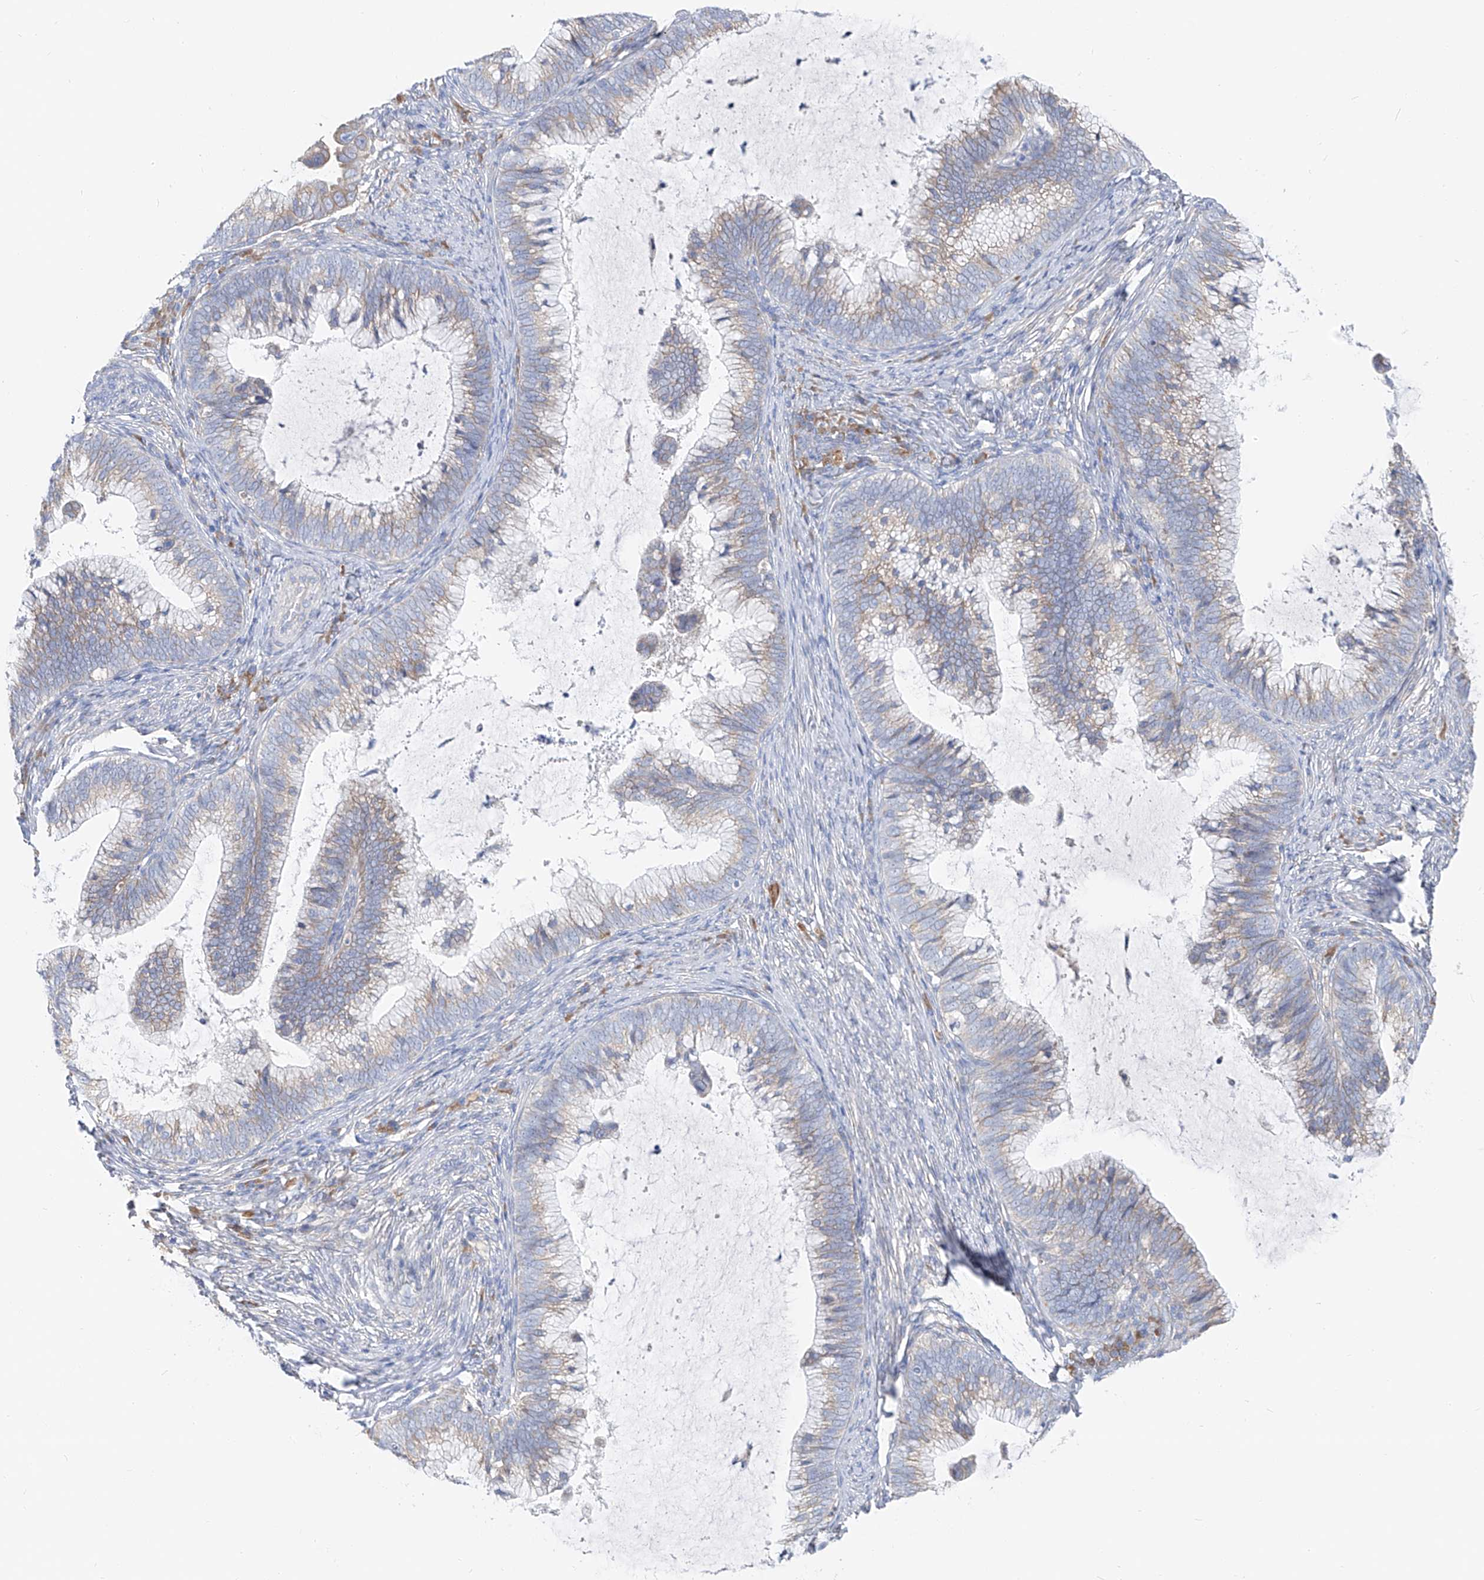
{"staining": {"intensity": "weak", "quantity": "25%-75%", "location": "cytoplasmic/membranous"}, "tissue": "cervical cancer", "cell_type": "Tumor cells", "image_type": "cancer", "snomed": [{"axis": "morphology", "description": "Adenocarcinoma, NOS"}, {"axis": "topography", "description": "Cervix"}], "caption": "Protein analysis of cervical adenocarcinoma tissue displays weak cytoplasmic/membranous positivity in approximately 25%-75% of tumor cells.", "gene": "UFL1", "patient": {"sex": "female", "age": 36}}